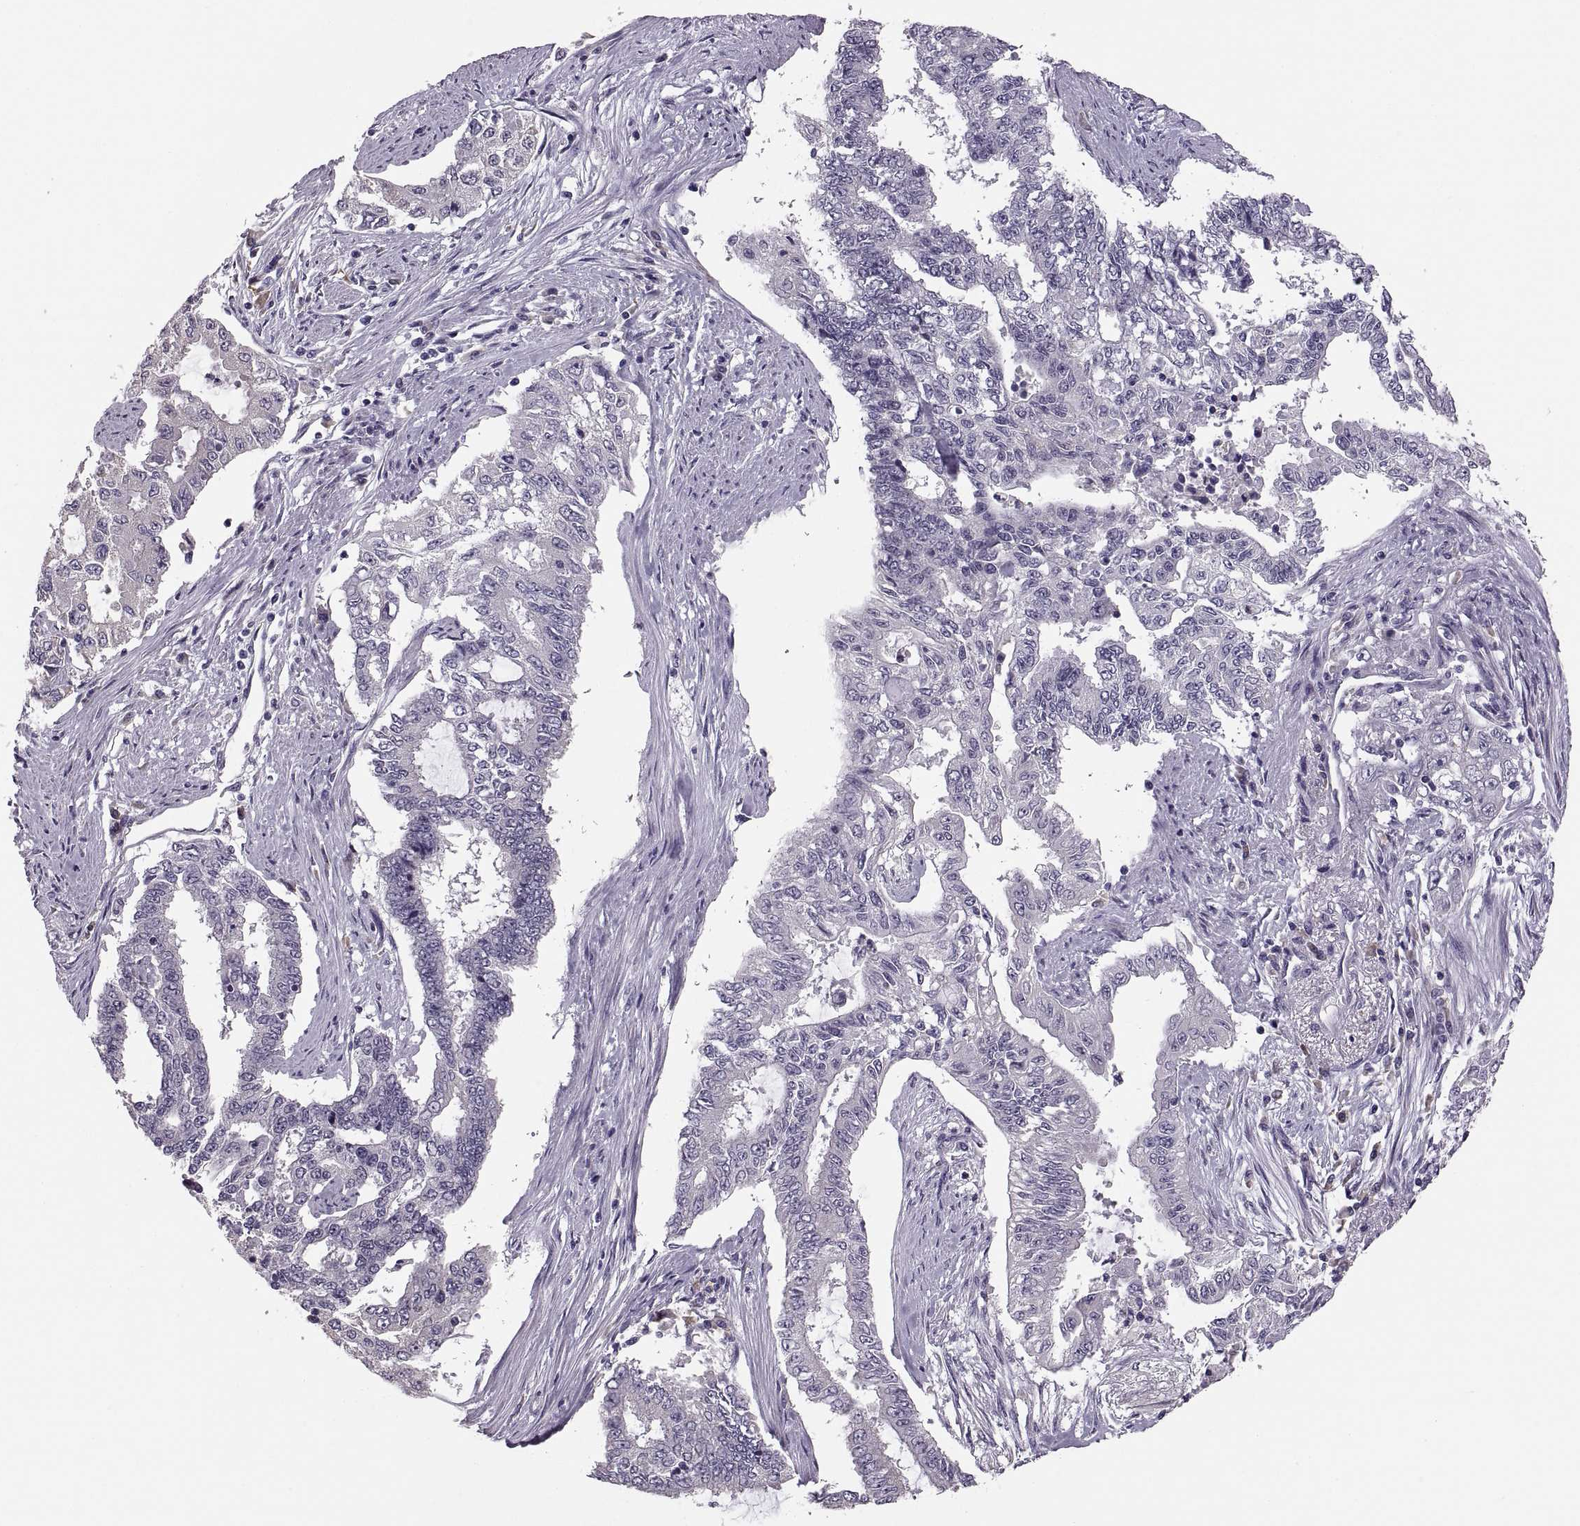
{"staining": {"intensity": "negative", "quantity": "none", "location": "none"}, "tissue": "endometrial cancer", "cell_type": "Tumor cells", "image_type": "cancer", "snomed": [{"axis": "morphology", "description": "Adenocarcinoma, NOS"}, {"axis": "topography", "description": "Uterus"}], "caption": "Micrograph shows no protein staining in tumor cells of endometrial cancer tissue.", "gene": "MAGEB18", "patient": {"sex": "female", "age": 59}}